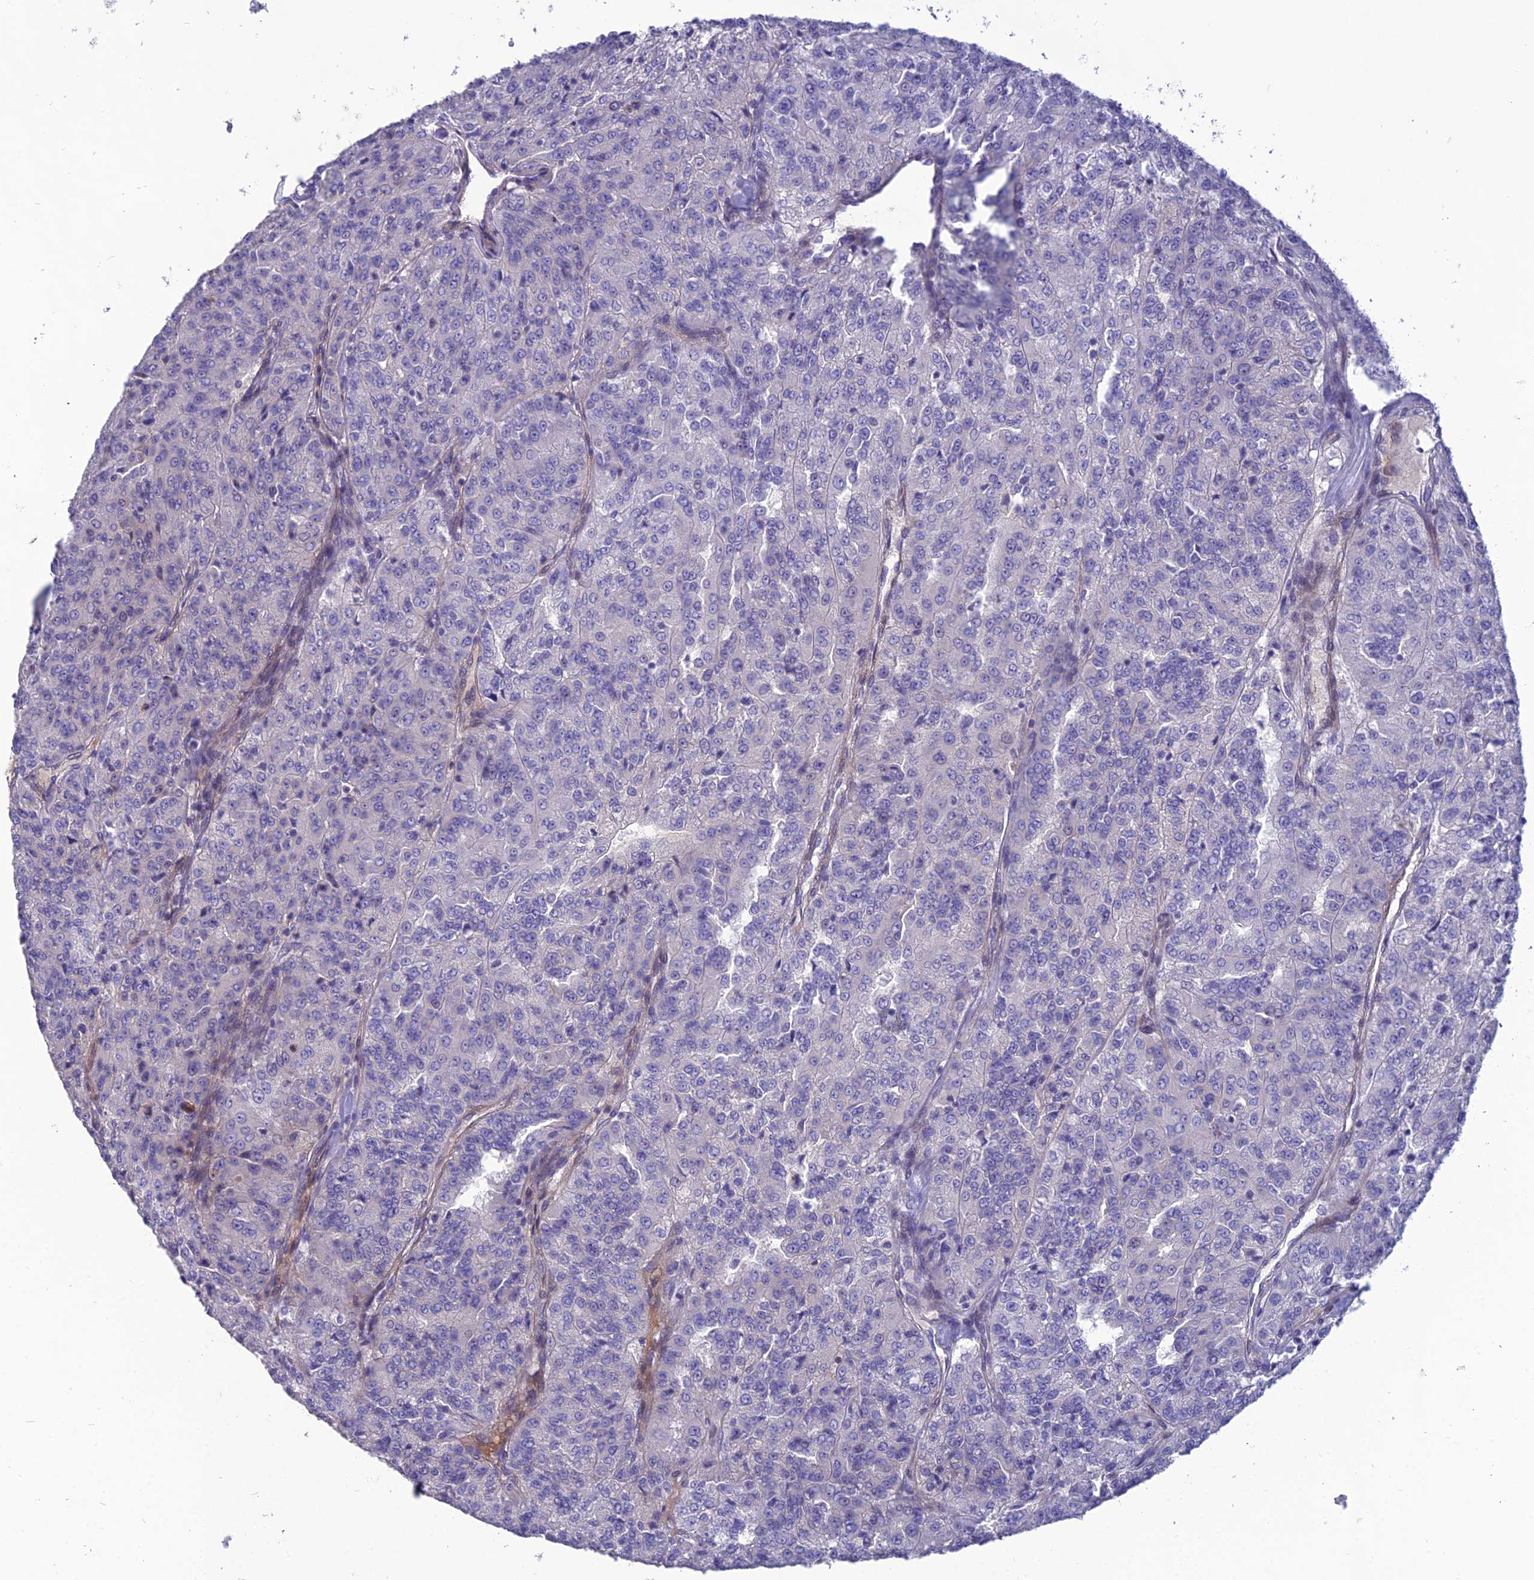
{"staining": {"intensity": "negative", "quantity": "none", "location": "none"}, "tissue": "renal cancer", "cell_type": "Tumor cells", "image_type": "cancer", "snomed": [{"axis": "morphology", "description": "Adenocarcinoma, NOS"}, {"axis": "topography", "description": "Kidney"}], "caption": "Micrograph shows no protein staining in tumor cells of renal adenocarcinoma tissue.", "gene": "OR56B1", "patient": {"sex": "female", "age": 63}}